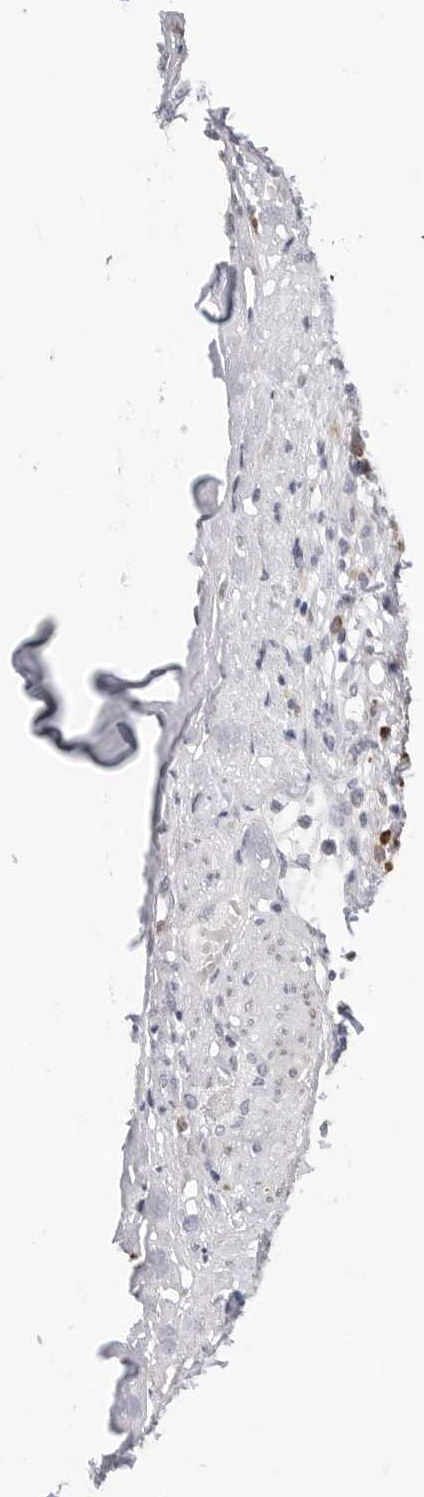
{"staining": {"intensity": "negative", "quantity": "none", "location": "none"}, "tissue": "adipose tissue", "cell_type": "Adipocytes", "image_type": "normal", "snomed": [{"axis": "morphology", "description": "Normal tissue, NOS"}, {"axis": "morphology", "description": "Basal cell carcinoma"}, {"axis": "topography", "description": "Cartilage tissue"}, {"axis": "topography", "description": "Nasopharynx"}, {"axis": "topography", "description": "Oral tissue"}], "caption": "IHC photomicrograph of normal adipose tissue: adipose tissue stained with DAB (3,3'-diaminobenzidine) exhibits no significant protein staining in adipocytes.", "gene": "RPN1", "patient": {"sex": "female", "age": 77}}